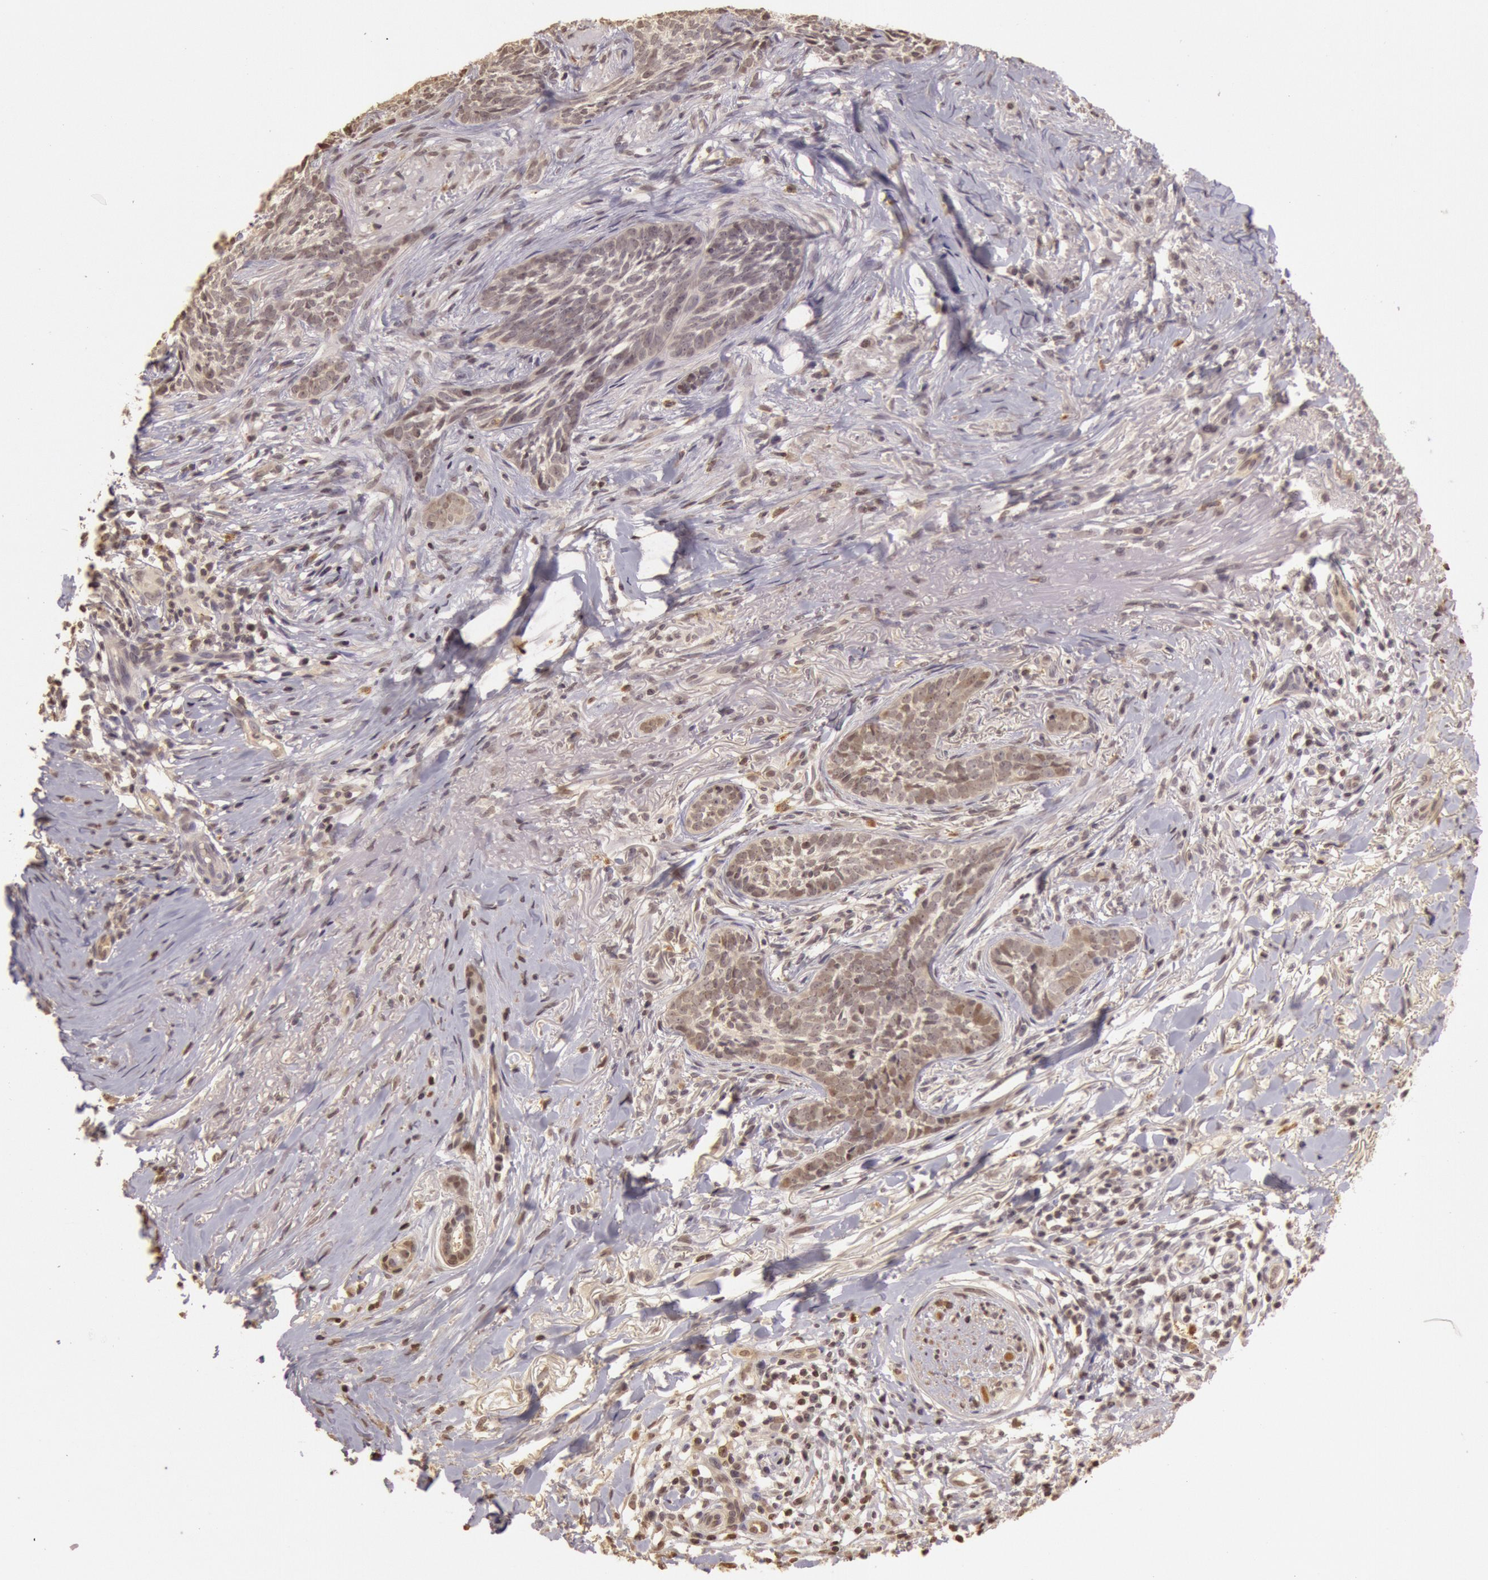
{"staining": {"intensity": "weak", "quantity": "25%-75%", "location": "cytoplasmic/membranous,nuclear"}, "tissue": "skin cancer", "cell_type": "Tumor cells", "image_type": "cancer", "snomed": [{"axis": "morphology", "description": "Basal cell carcinoma"}, {"axis": "topography", "description": "Skin"}], "caption": "Human skin cancer stained with a brown dye reveals weak cytoplasmic/membranous and nuclear positive staining in about 25%-75% of tumor cells.", "gene": "SOD1", "patient": {"sex": "female", "age": 81}}